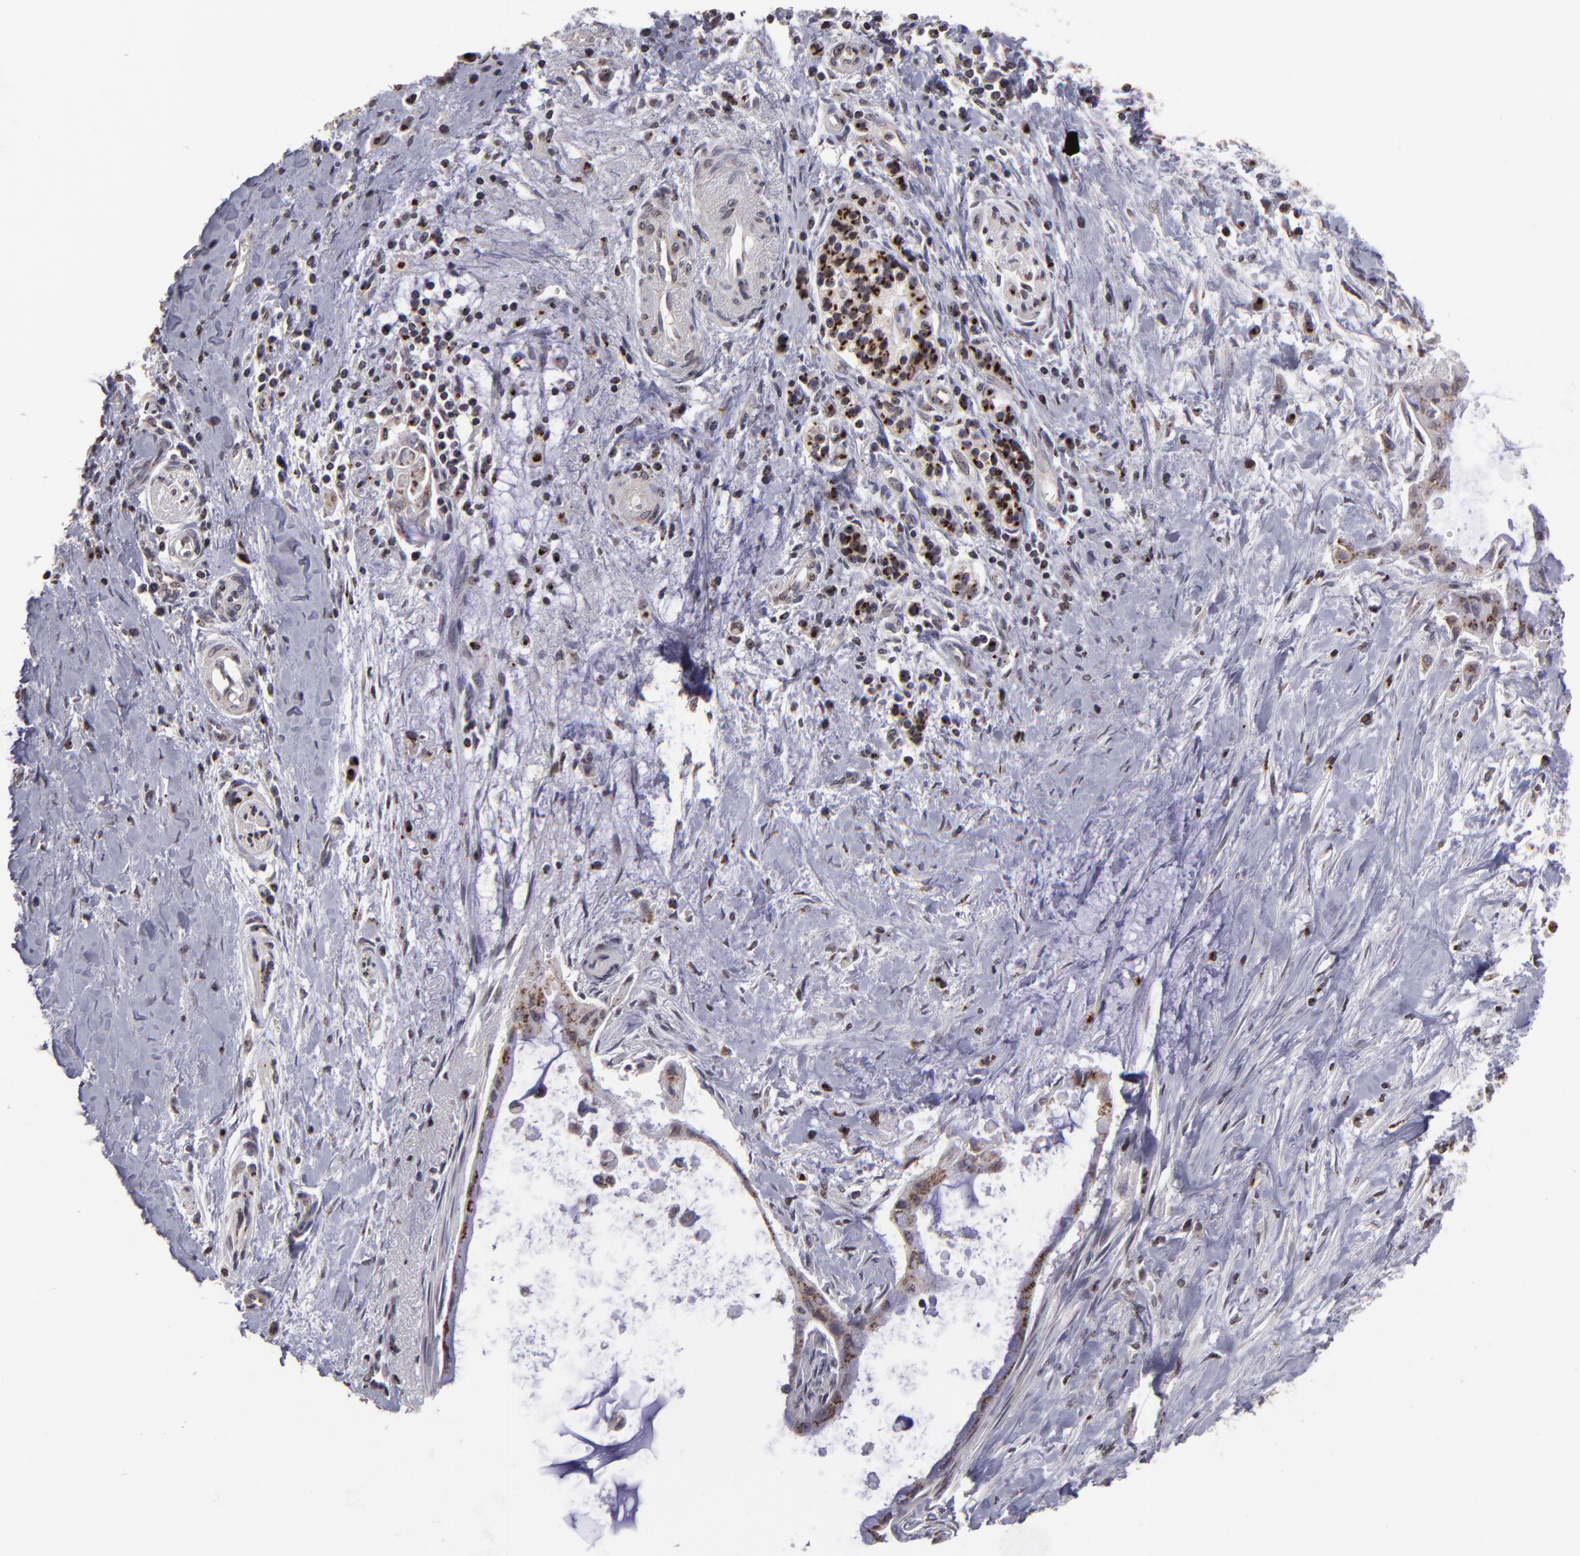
{"staining": {"intensity": "weak", "quantity": ">75%", "location": "cytoplasmic/membranous,nuclear"}, "tissue": "pancreatic cancer", "cell_type": "Tumor cells", "image_type": "cancer", "snomed": [{"axis": "morphology", "description": "Adenocarcinoma, NOS"}, {"axis": "topography", "description": "Pancreas"}], "caption": "The histopathology image exhibits immunohistochemical staining of pancreatic adenocarcinoma. There is weak cytoplasmic/membranous and nuclear positivity is seen in about >75% of tumor cells.", "gene": "CSDC2", "patient": {"sex": "male", "age": 59}}